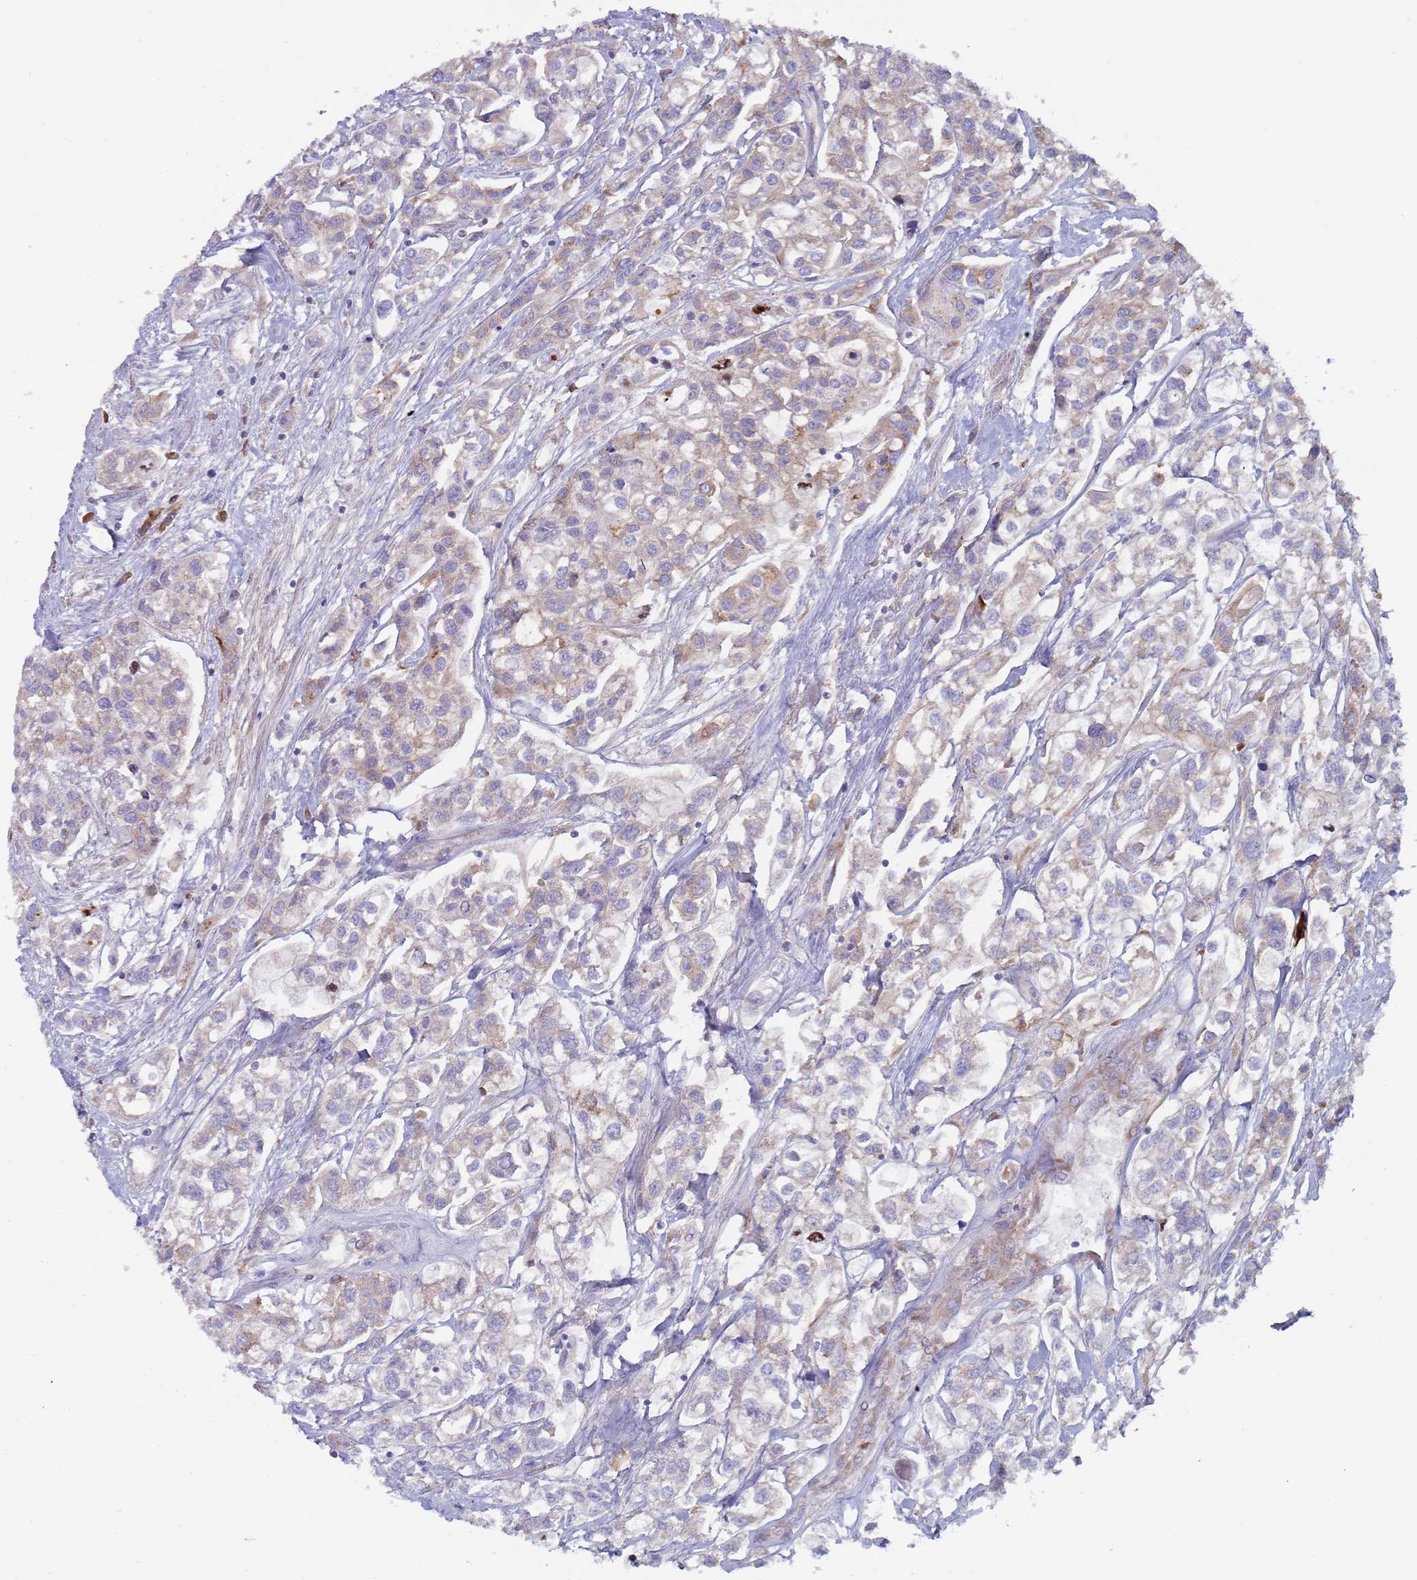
{"staining": {"intensity": "weak", "quantity": "<25%", "location": "cytoplasmic/membranous"}, "tissue": "urothelial cancer", "cell_type": "Tumor cells", "image_type": "cancer", "snomed": [{"axis": "morphology", "description": "Urothelial carcinoma, High grade"}, {"axis": "topography", "description": "Urinary bladder"}], "caption": "This is an immunohistochemistry histopathology image of human urothelial cancer. There is no expression in tumor cells.", "gene": "ZNF844", "patient": {"sex": "male", "age": 67}}